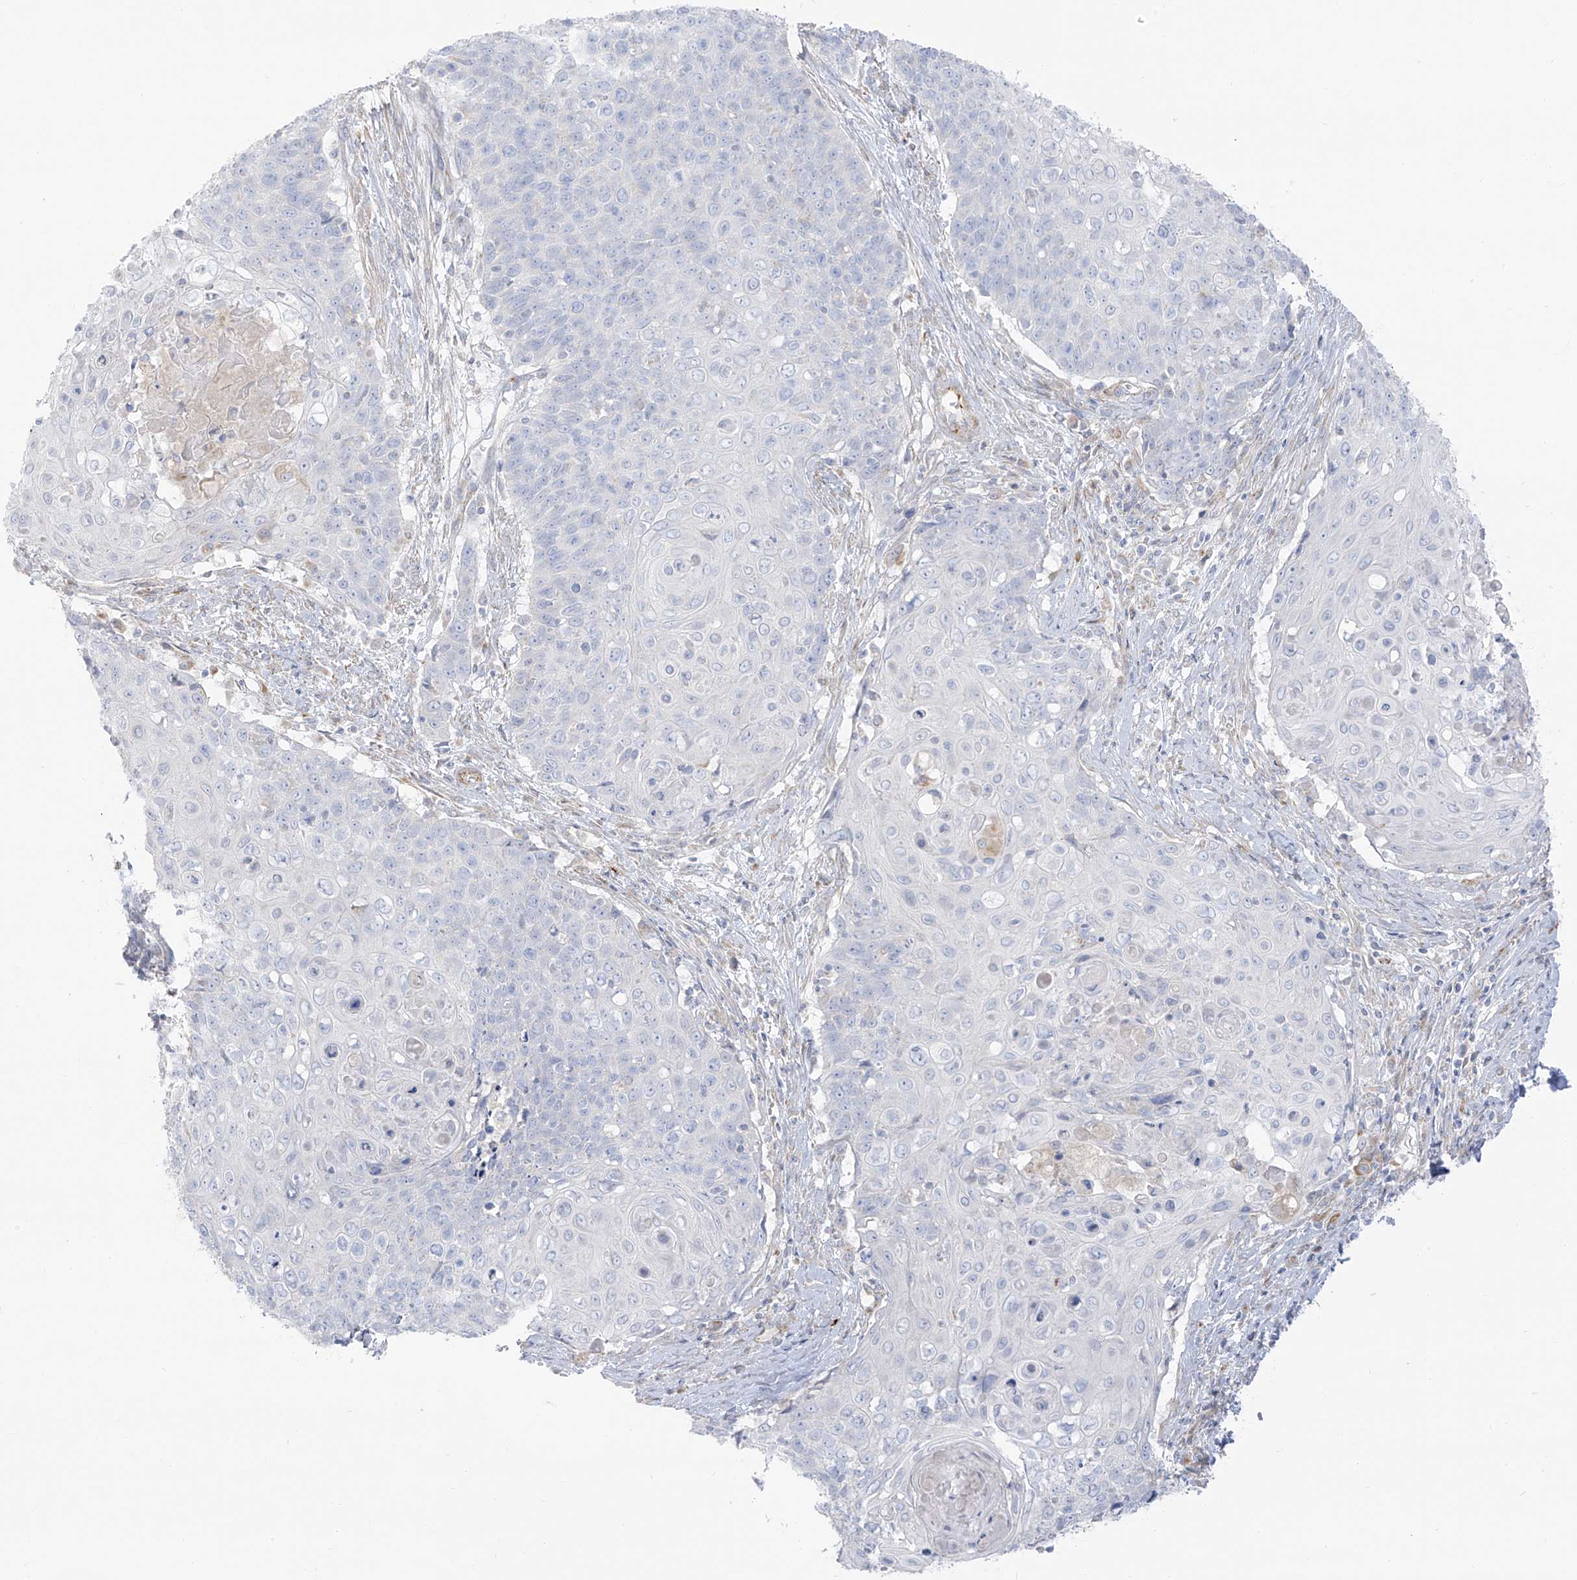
{"staining": {"intensity": "negative", "quantity": "none", "location": "none"}, "tissue": "cervical cancer", "cell_type": "Tumor cells", "image_type": "cancer", "snomed": [{"axis": "morphology", "description": "Squamous cell carcinoma, NOS"}, {"axis": "topography", "description": "Cervix"}], "caption": "An IHC micrograph of squamous cell carcinoma (cervical) is shown. There is no staining in tumor cells of squamous cell carcinoma (cervical).", "gene": "TAL2", "patient": {"sex": "female", "age": 39}}